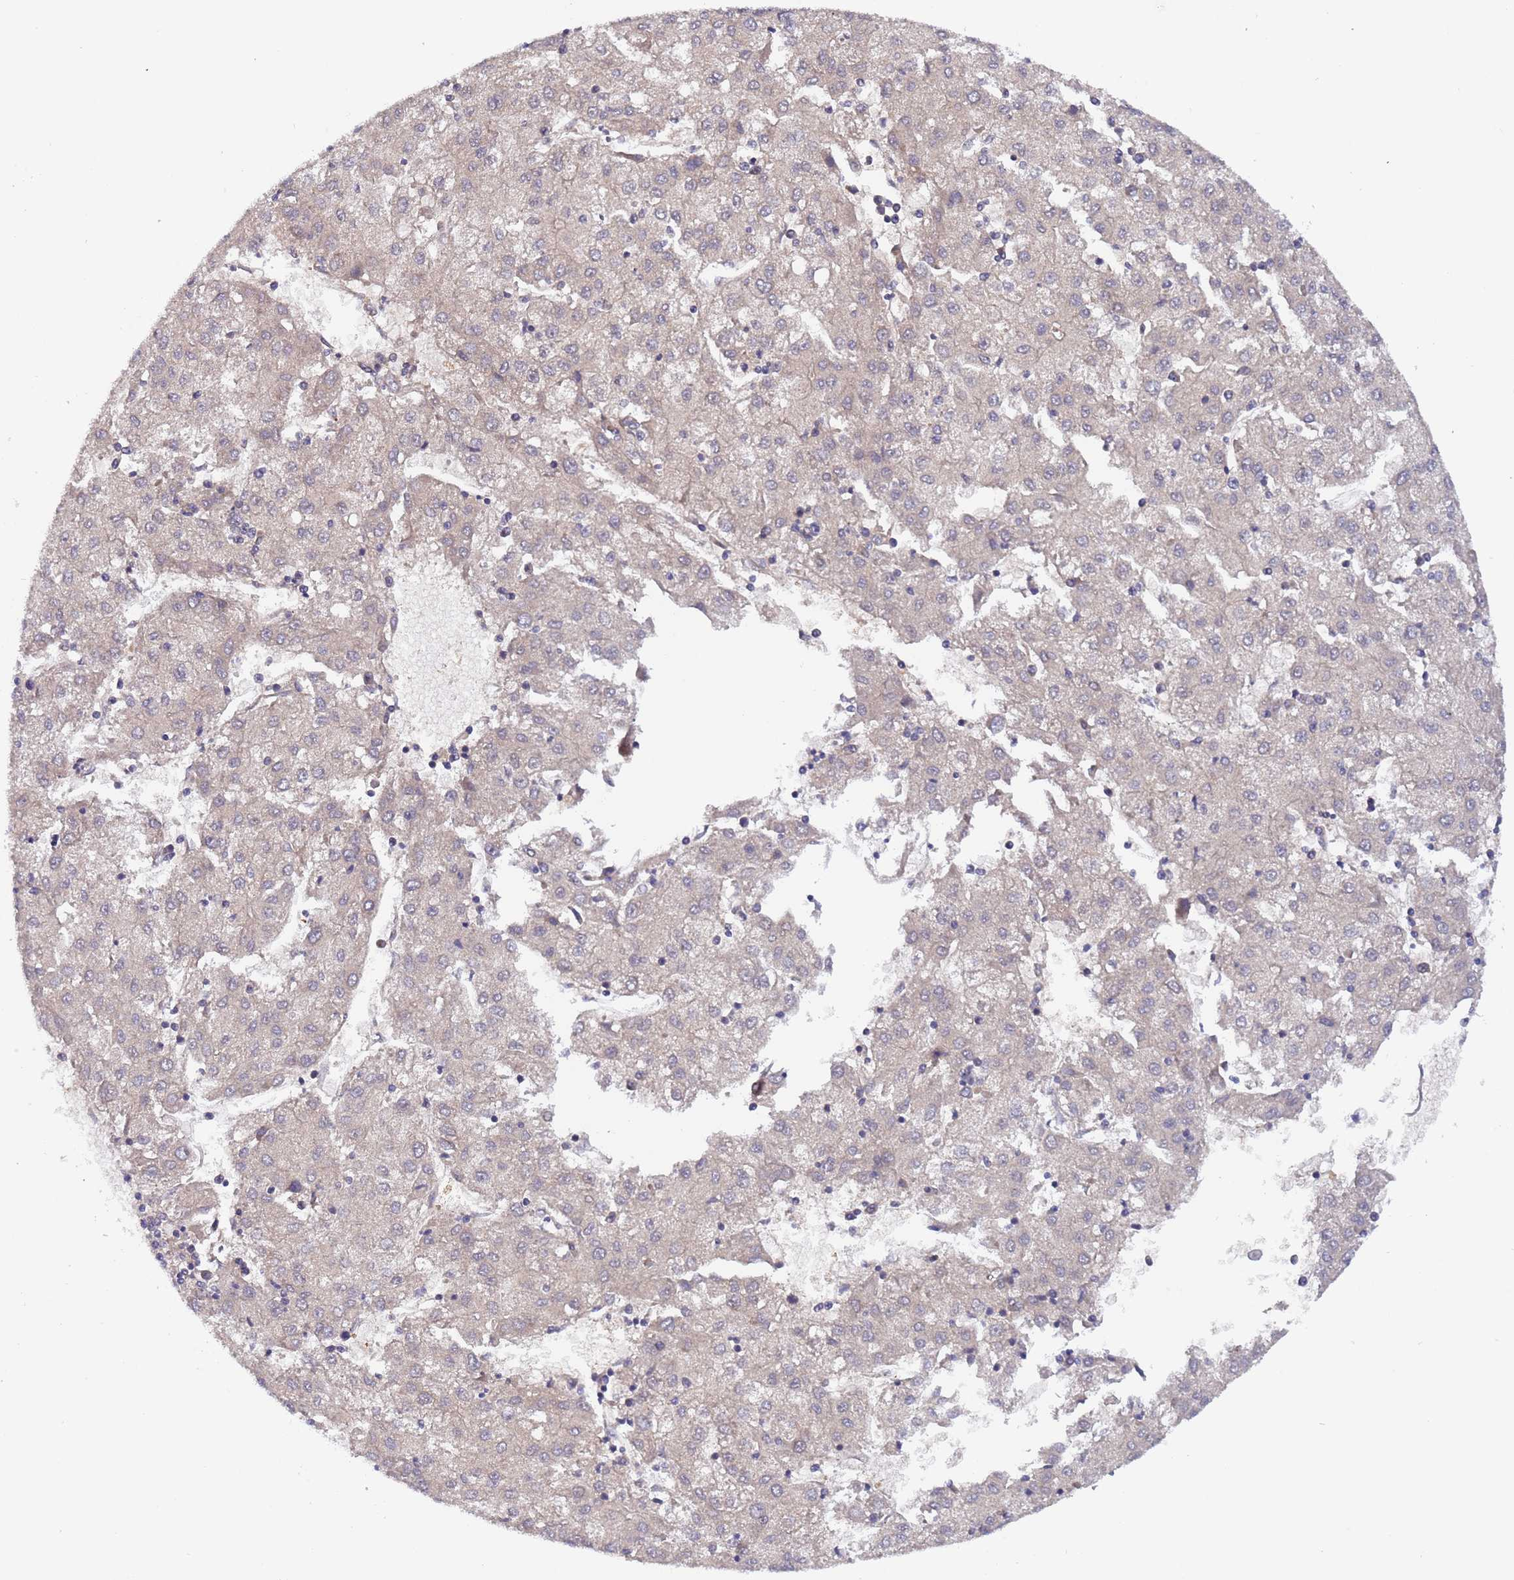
{"staining": {"intensity": "weak", "quantity": "<25%", "location": "nuclear"}, "tissue": "liver cancer", "cell_type": "Tumor cells", "image_type": "cancer", "snomed": [{"axis": "morphology", "description": "Carcinoma, Hepatocellular, NOS"}, {"axis": "topography", "description": "Liver"}], "caption": "DAB immunohistochemical staining of human liver hepatocellular carcinoma displays no significant staining in tumor cells.", "gene": "PARP16", "patient": {"sex": "male", "age": 72}}